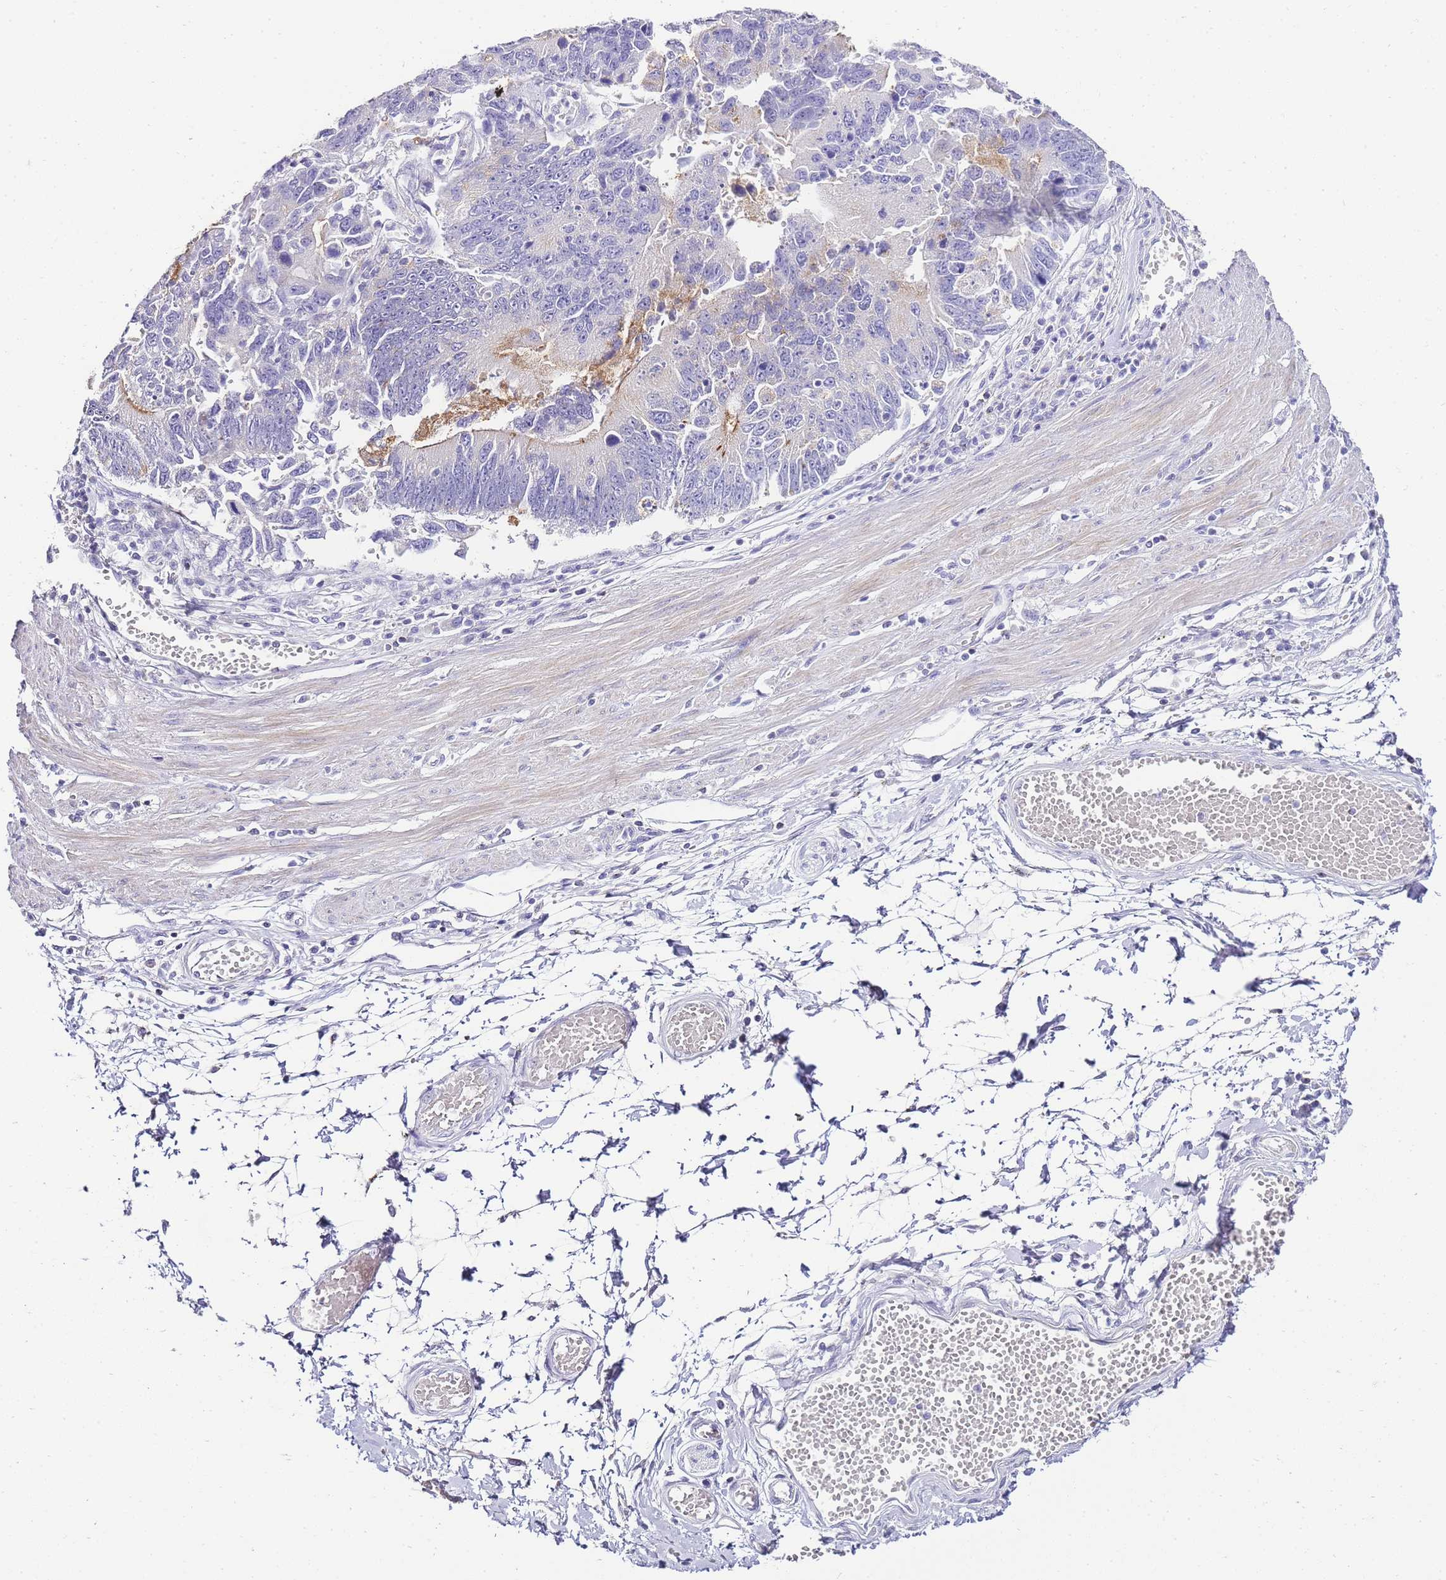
{"staining": {"intensity": "negative", "quantity": "none", "location": "none"}, "tissue": "stomach cancer", "cell_type": "Tumor cells", "image_type": "cancer", "snomed": [{"axis": "morphology", "description": "Adenocarcinoma, NOS"}, {"axis": "topography", "description": "Stomach"}], "caption": "Tumor cells show no significant positivity in stomach cancer (adenocarcinoma).", "gene": "DPP4", "patient": {"sex": "male", "age": 59}}